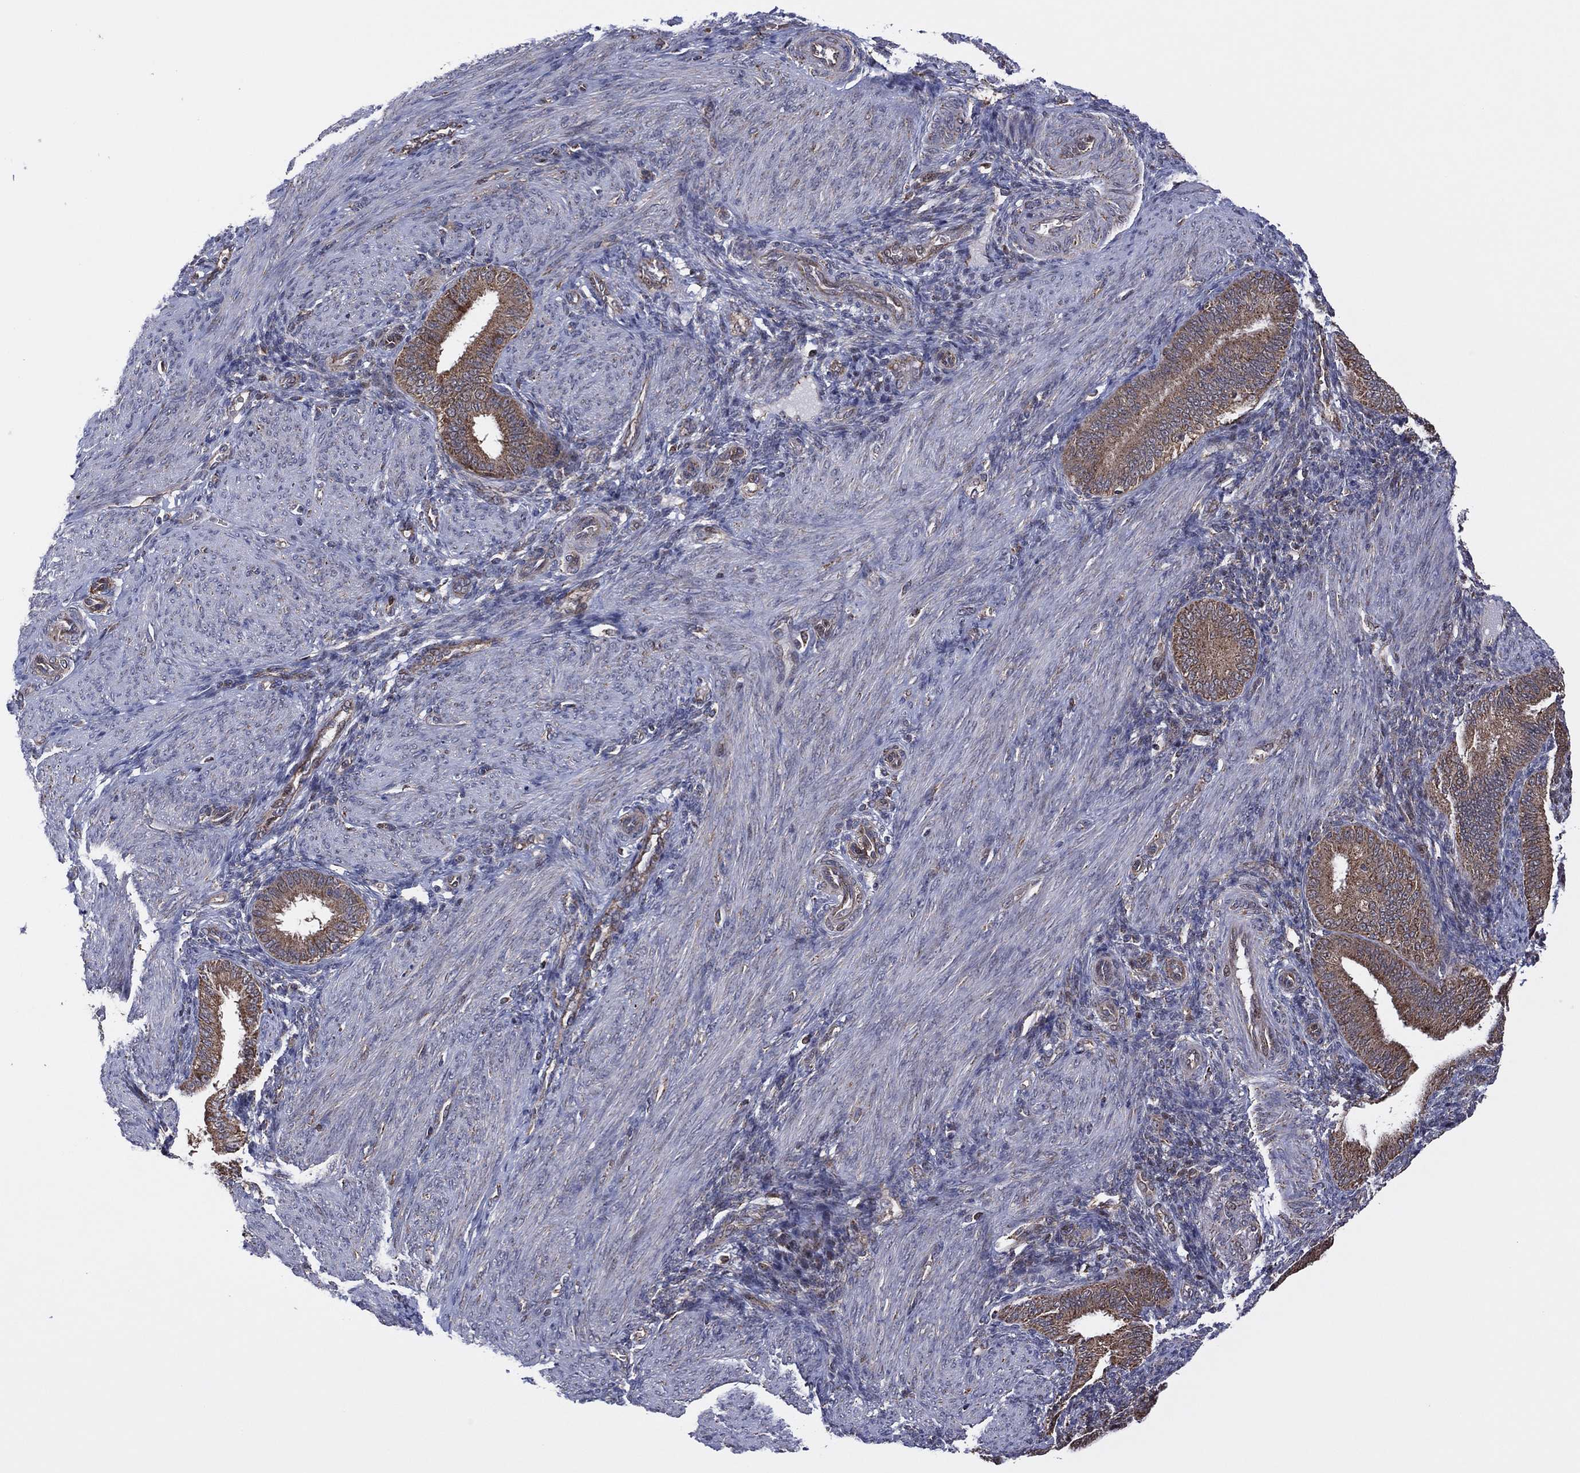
{"staining": {"intensity": "negative", "quantity": "none", "location": "none"}, "tissue": "endometrium", "cell_type": "Cells in endometrial stroma", "image_type": "normal", "snomed": [{"axis": "morphology", "description": "Normal tissue, NOS"}, {"axis": "topography", "description": "Endometrium"}], "caption": "Histopathology image shows no protein staining in cells in endometrial stroma of benign endometrium. (Immunohistochemistry, brightfield microscopy, high magnification).", "gene": "PIDD1", "patient": {"sex": "female", "age": 39}}